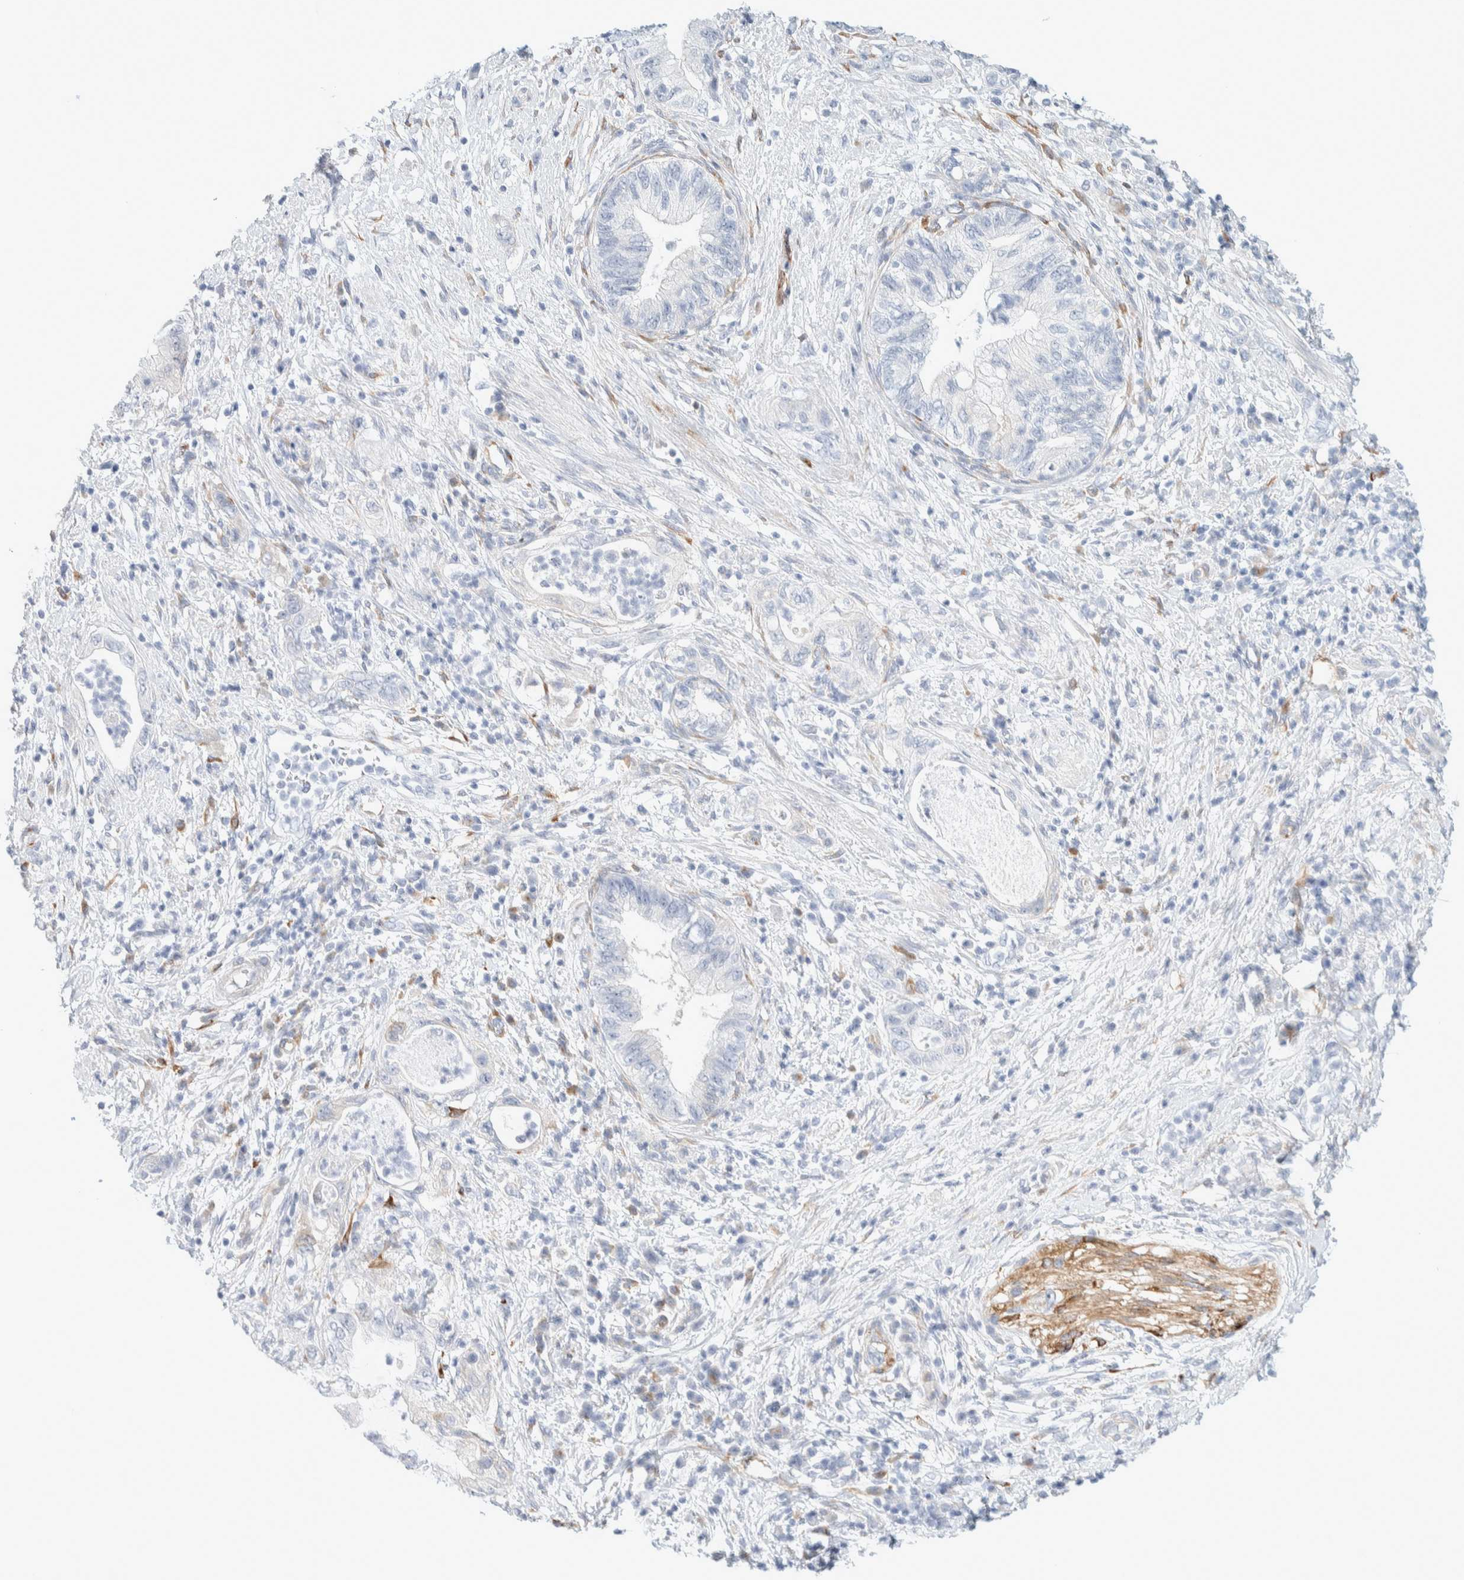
{"staining": {"intensity": "negative", "quantity": "none", "location": "none"}, "tissue": "pancreatic cancer", "cell_type": "Tumor cells", "image_type": "cancer", "snomed": [{"axis": "morphology", "description": "Adenocarcinoma, NOS"}, {"axis": "topography", "description": "Pancreas"}], "caption": "Tumor cells are negative for protein expression in human adenocarcinoma (pancreatic).", "gene": "ATCAY", "patient": {"sex": "female", "age": 73}}